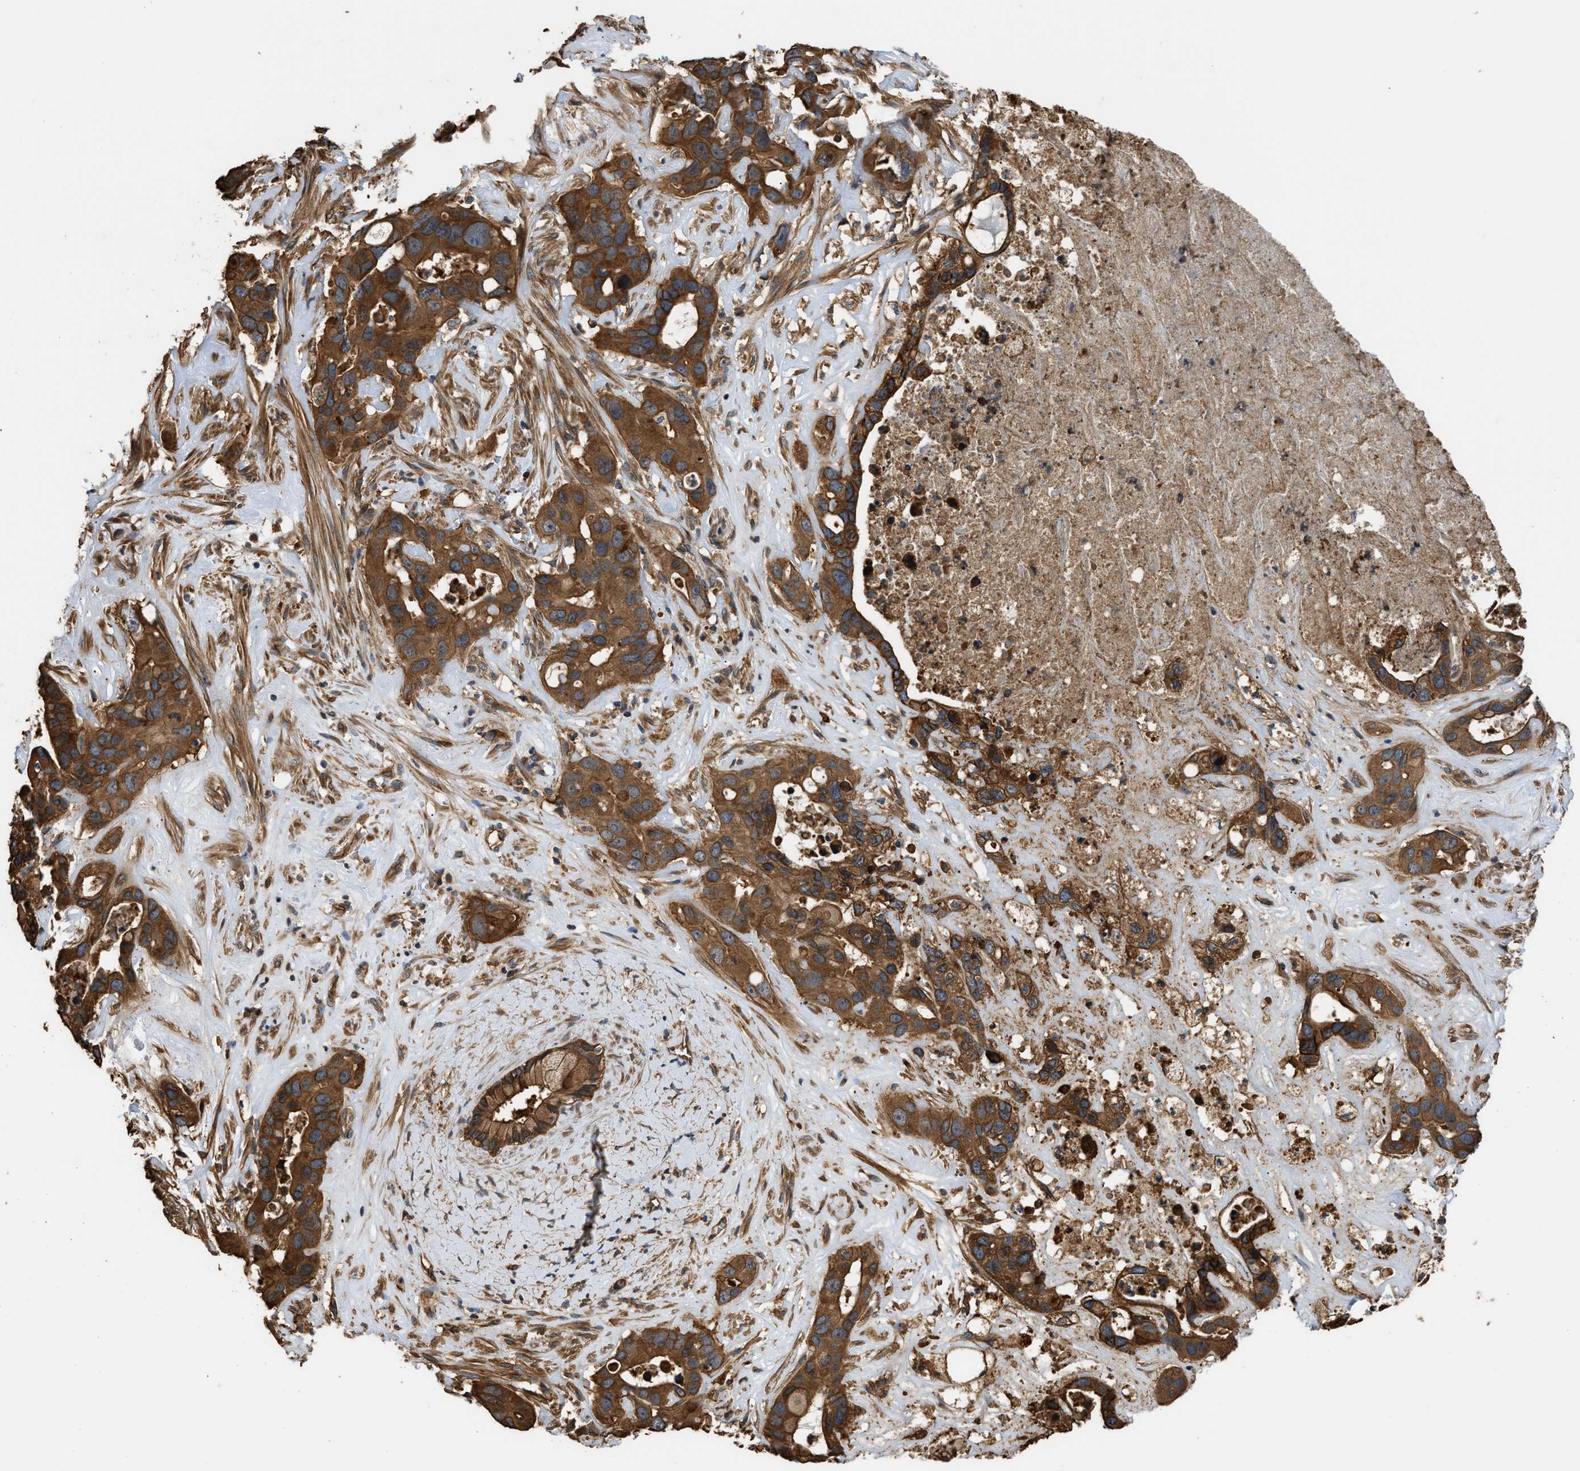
{"staining": {"intensity": "strong", "quantity": ">75%", "location": "cytoplasmic/membranous"}, "tissue": "liver cancer", "cell_type": "Tumor cells", "image_type": "cancer", "snomed": [{"axis": "morphology", "description": "Cholangiocarcinoma"}, {"axis": "topography", "description": "Liver"}], "caption": "About >75% of tumor cells in liver cancer (cholangiocarcinoma) display strong cytoplasmic/membranous protein staining as visualized by brown immunohistochemical staining.", "gene": "DDHD2", "patient": {"sex": "female", "age": 65}}